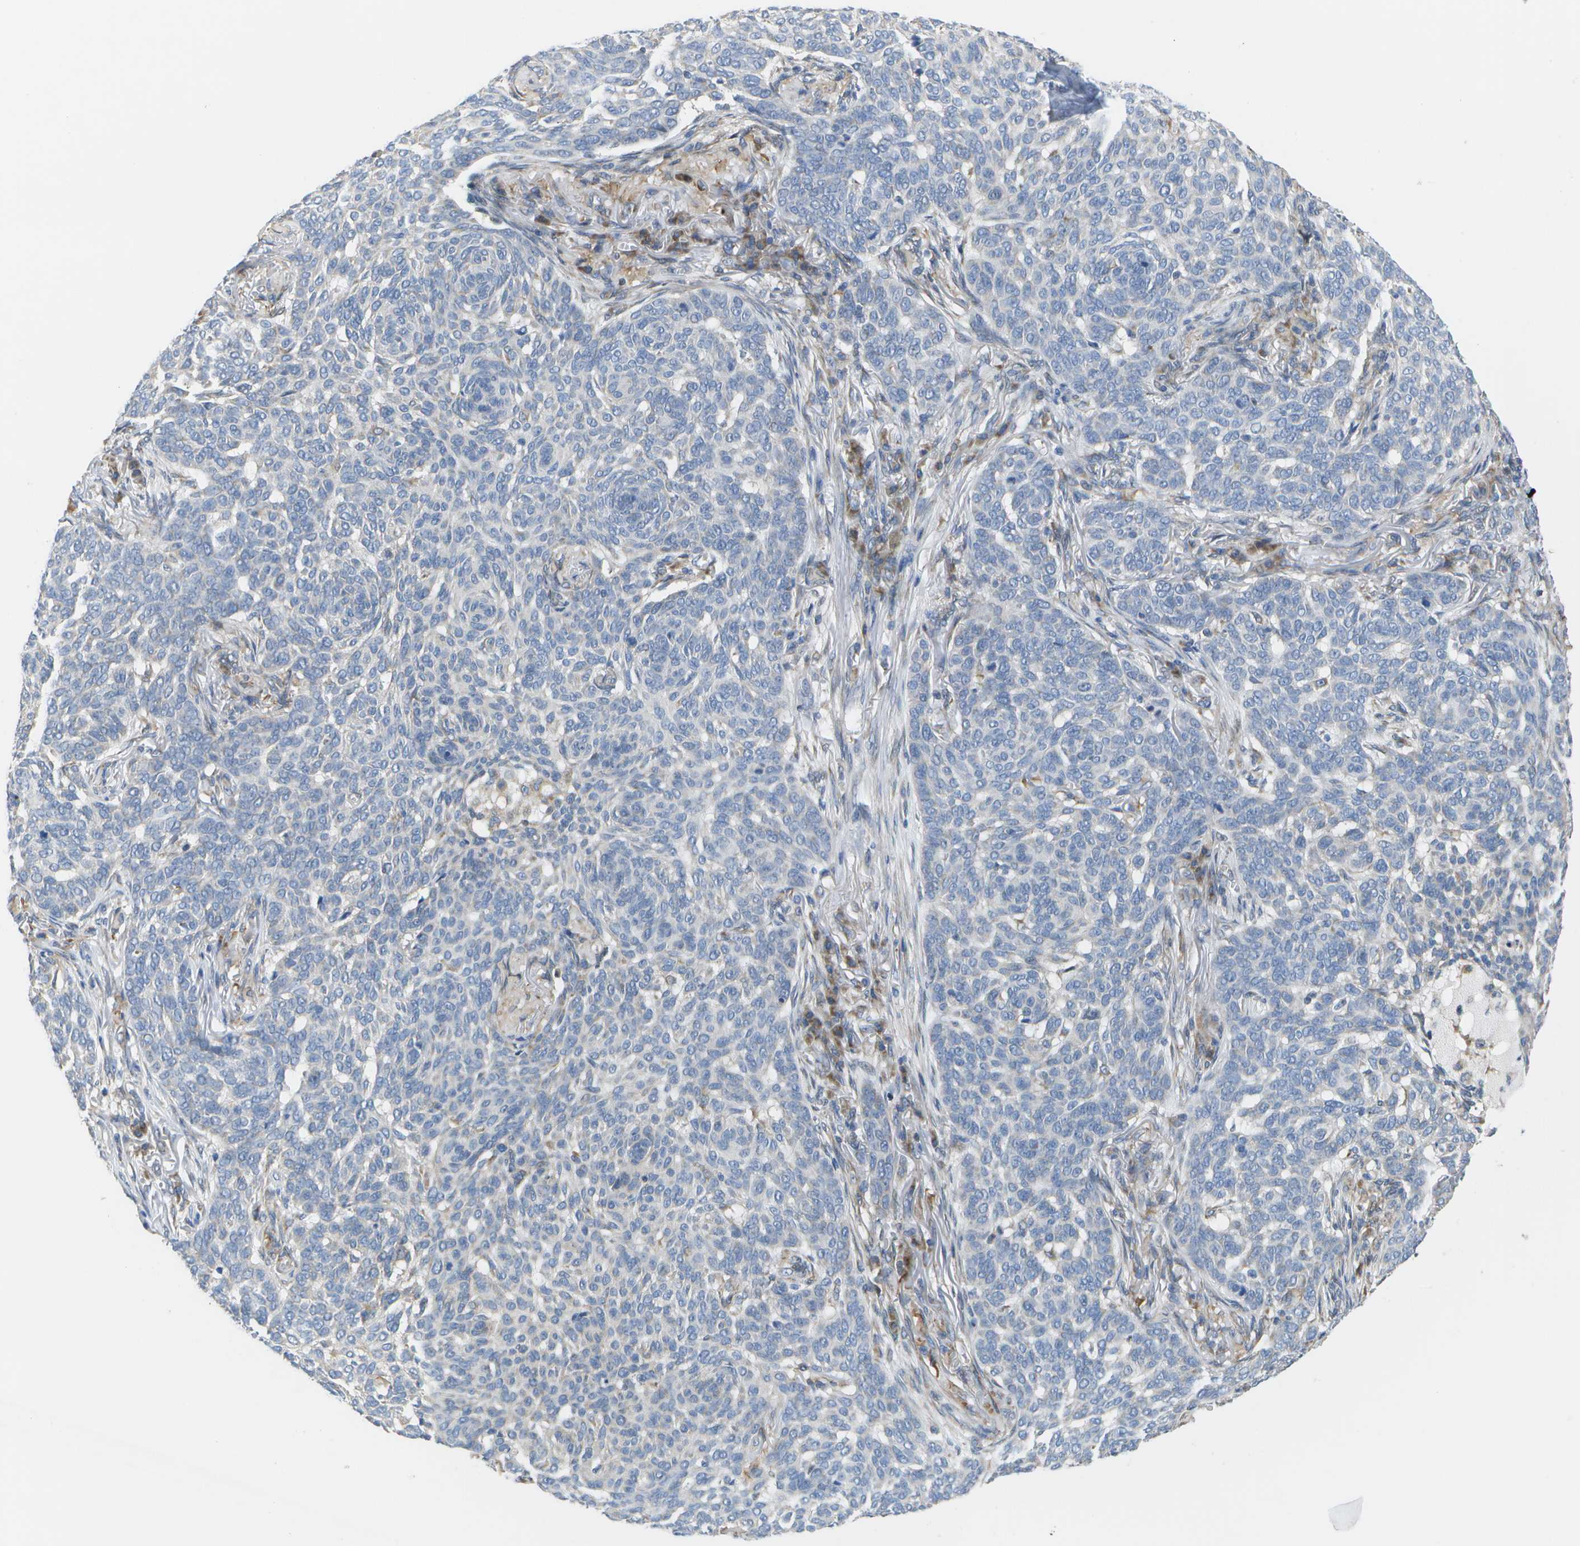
{"staining": {"intensity": "negative", "quantity": "none", "location": "none"}, "tissue": "skin cancer", "cell_type": "Tumor cells", "image_type": "cancer", "snomed": [{"axis": "morphology", "description": "Basal cell carcinoma"}, {"axis": "topography", "description": "Skin"}], "caption": "Tumor cells are negative for brown protein staining in skin basal cell carcinoma.", "gene": "HADHA", "patient": {"sex": "male", "age": 85}}